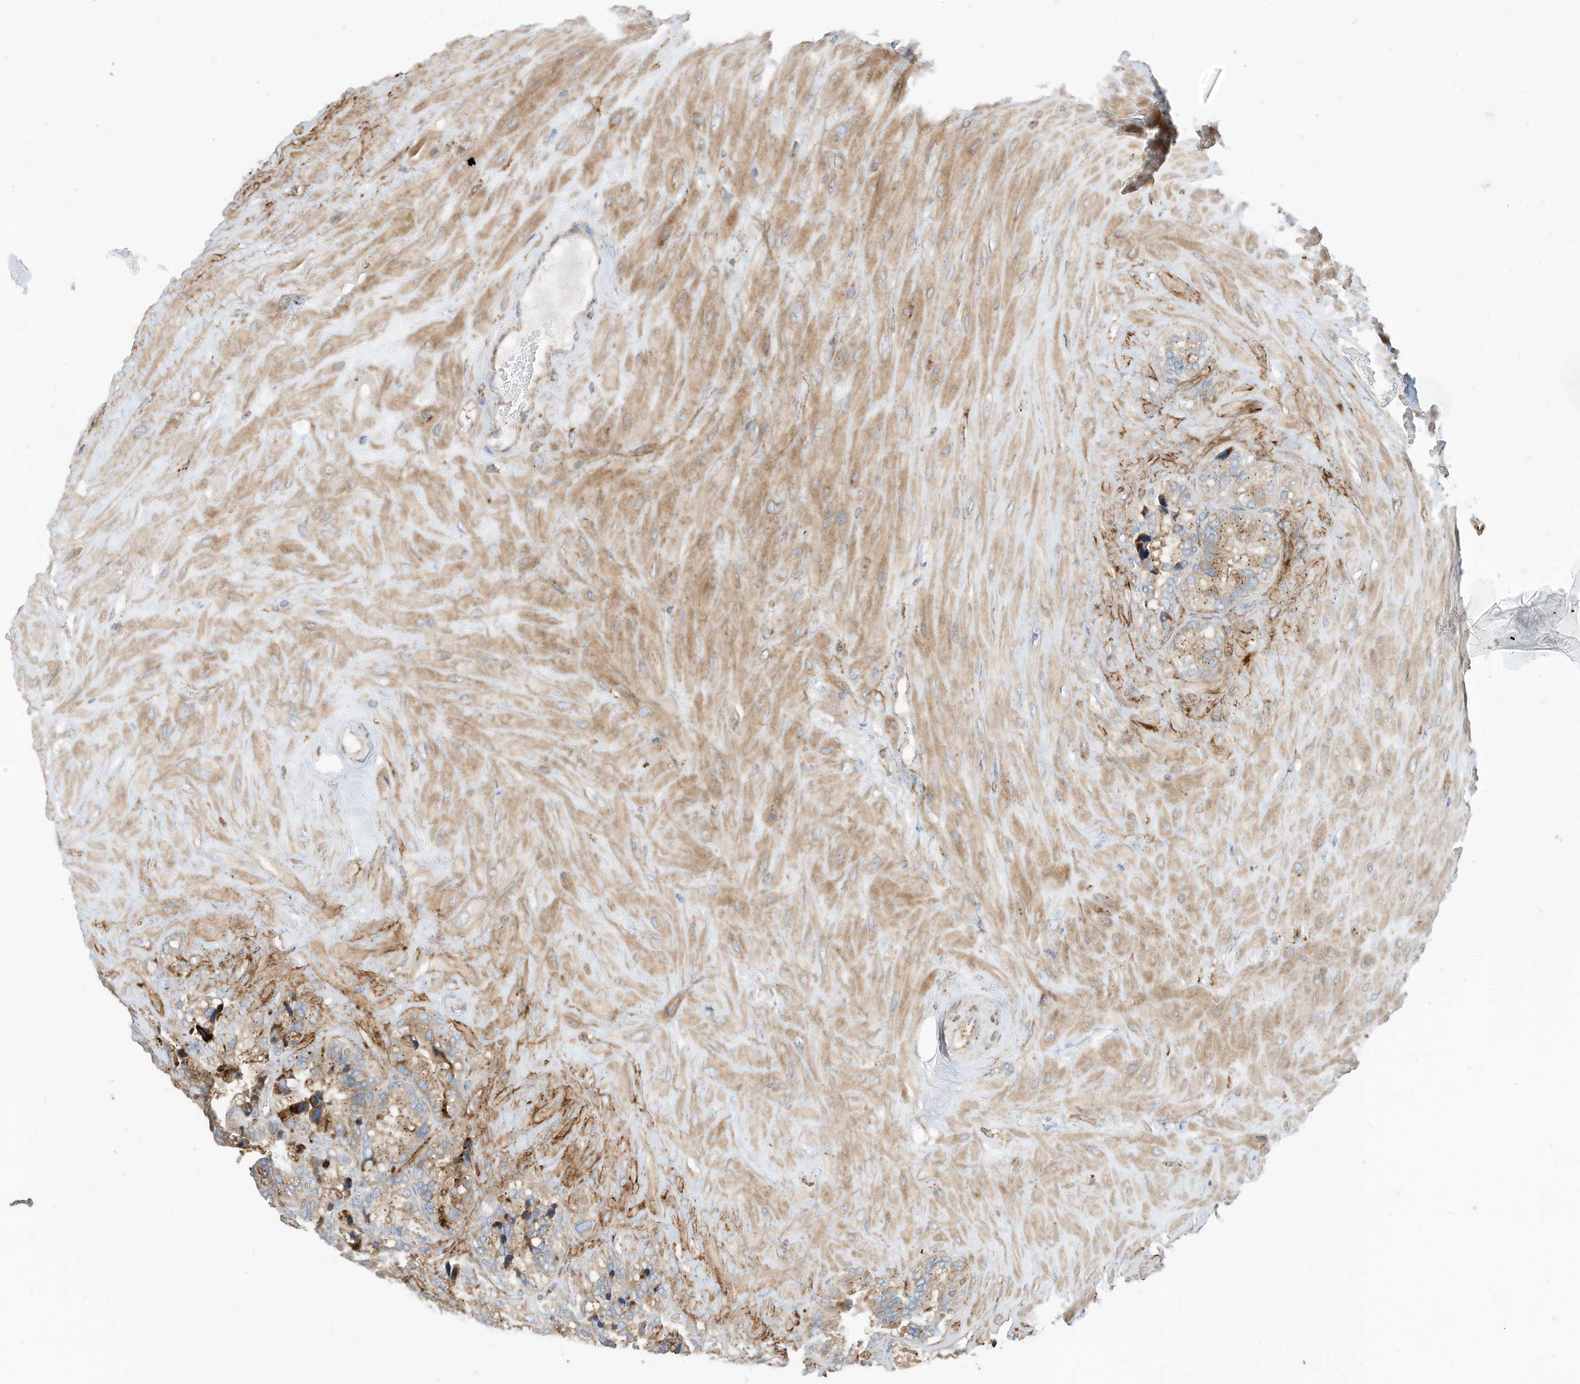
{"staining": {"intensity": "moderate", "quantity": "25%-75%", "location": "cytoplasmic/membranous"}, "tissue": "seminal vesicle", "cell_type": "Glandular cells", "image_type": "normal", "snomed": [{"axis": "morphology", "description": "Normal tissue, NOS"}, {"axis": "topography", "description": "Prostate"}, {"axis": "topography", "description": "Seminal veicle"}], "caption": "Brown immunohistochemical staining in benign human seminal vesicle shows moderate cytoplasmic/membranous expression in about 25%-75% of glandular cells.", "gene": "TRNAU1AP", "patient": {"sex": "male", "age": 68}}